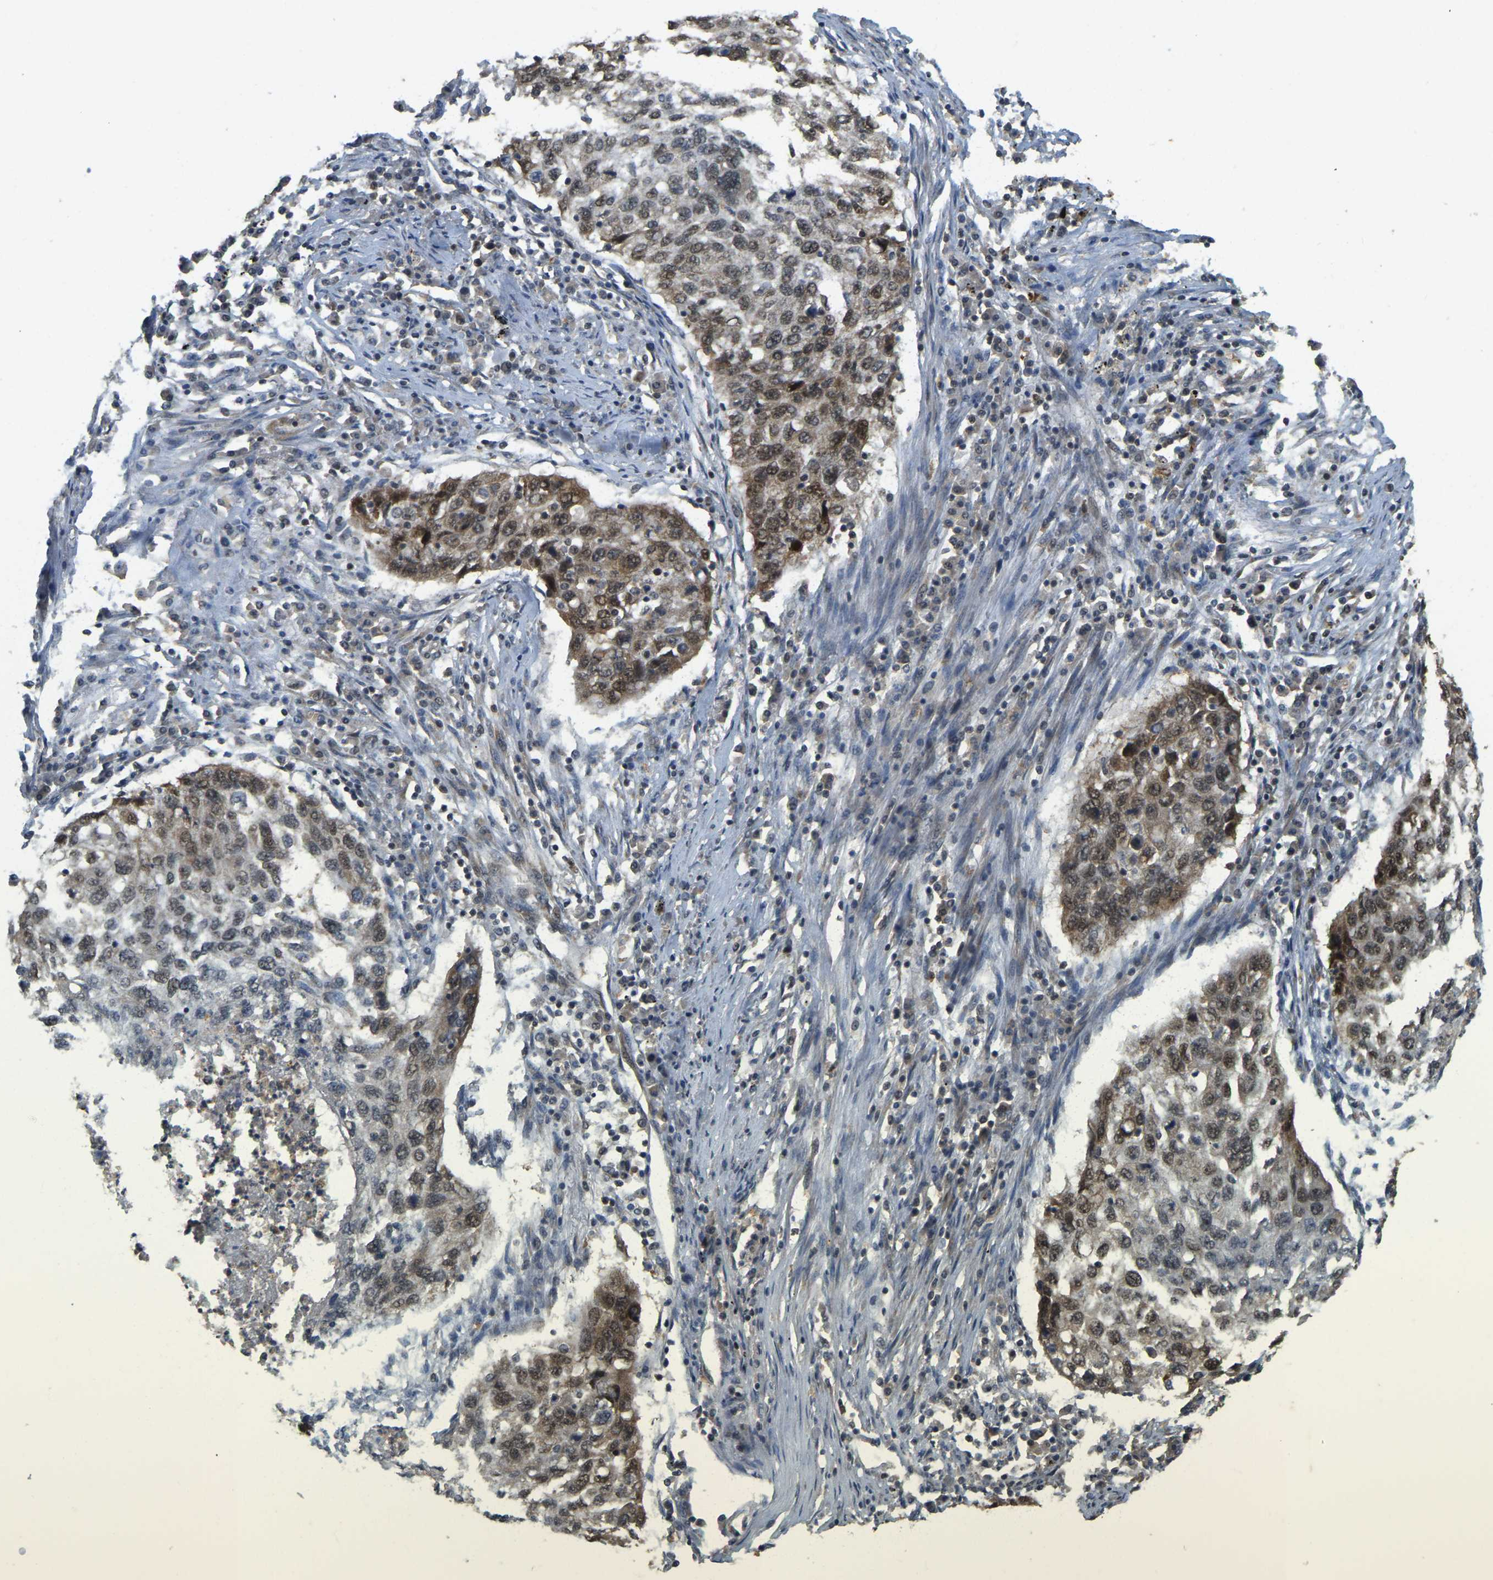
{"staining": {"intensity": "moderate", "quantity": ">75%", "location": "nuclear"}, "tissue": "lung cancer", "cell_type": "Tumor cells", "image_type": "cancer", "snomed": [{"axis": "morphology", "description": "Squamous cell carcinoma, NOS"}, {"axis": "topography", "description": "Lung"}], "caption": "This is an image of IHC staining of lung cancer, which shows moderate expression in the nuclear of tumor cells.", "gene": "BRF2", "patient": {"sex": "female", "age": 63}}